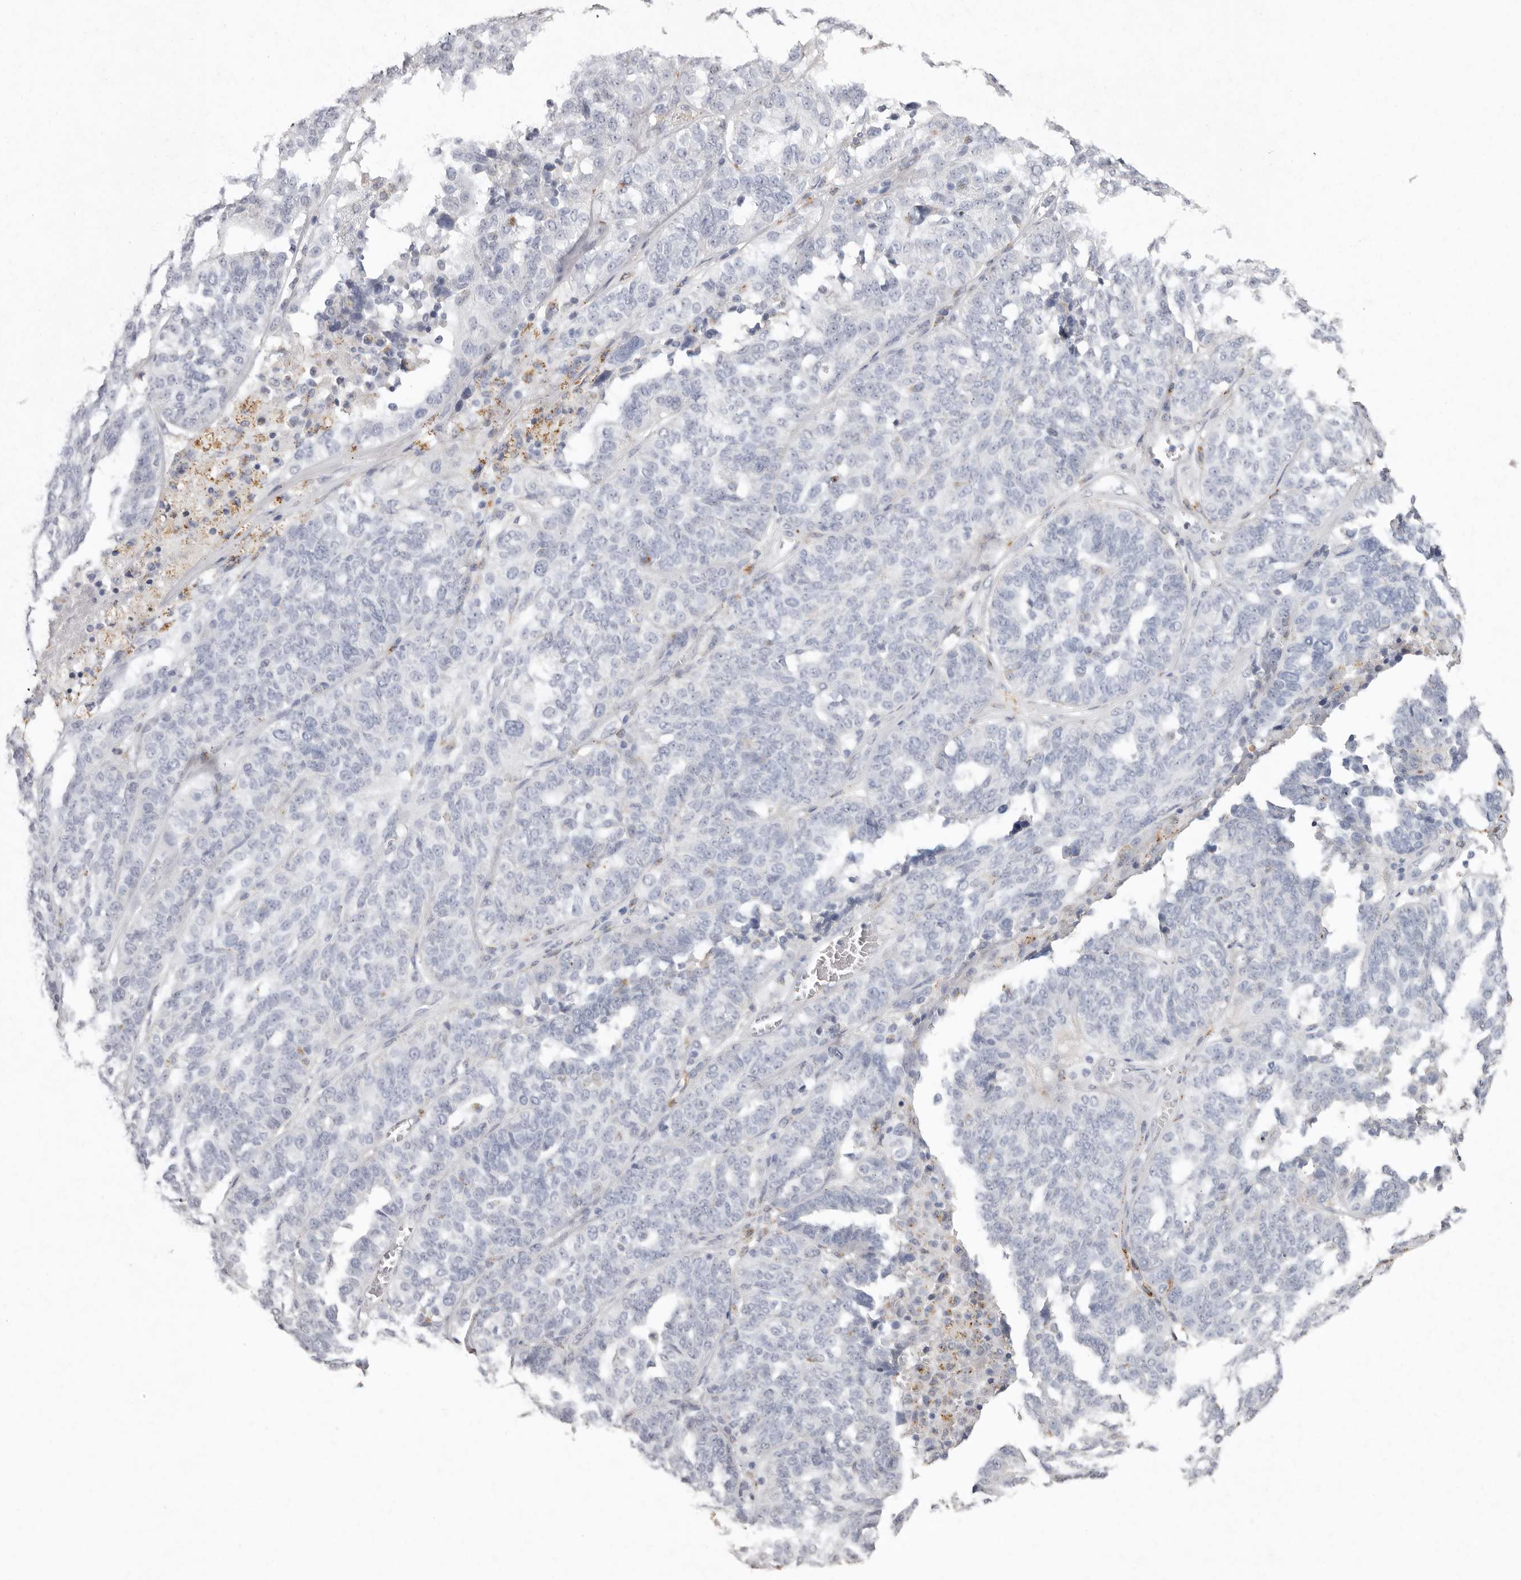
{"staining": {"intensity": "negative", "quantity": "none", "location": "none"}, "tissue": "ovarian cancer", "cell_type": "Tumor cells", "image_type": "cancer", "snomed": [{"axis": "morphology", "description": "Cystadenocarcinoma, serous, NOS"}, {"axis": "topography", "description": "Ovary"}], "caption": "Immunohistochemistry (IHC) histopathology image of neoplastic tissue: ovarian cancer stained with DAB exhibits no significant protein staining in tumor cells.", "gene": "FAM185A", "patient": {"sex": "female", "age": 59}}